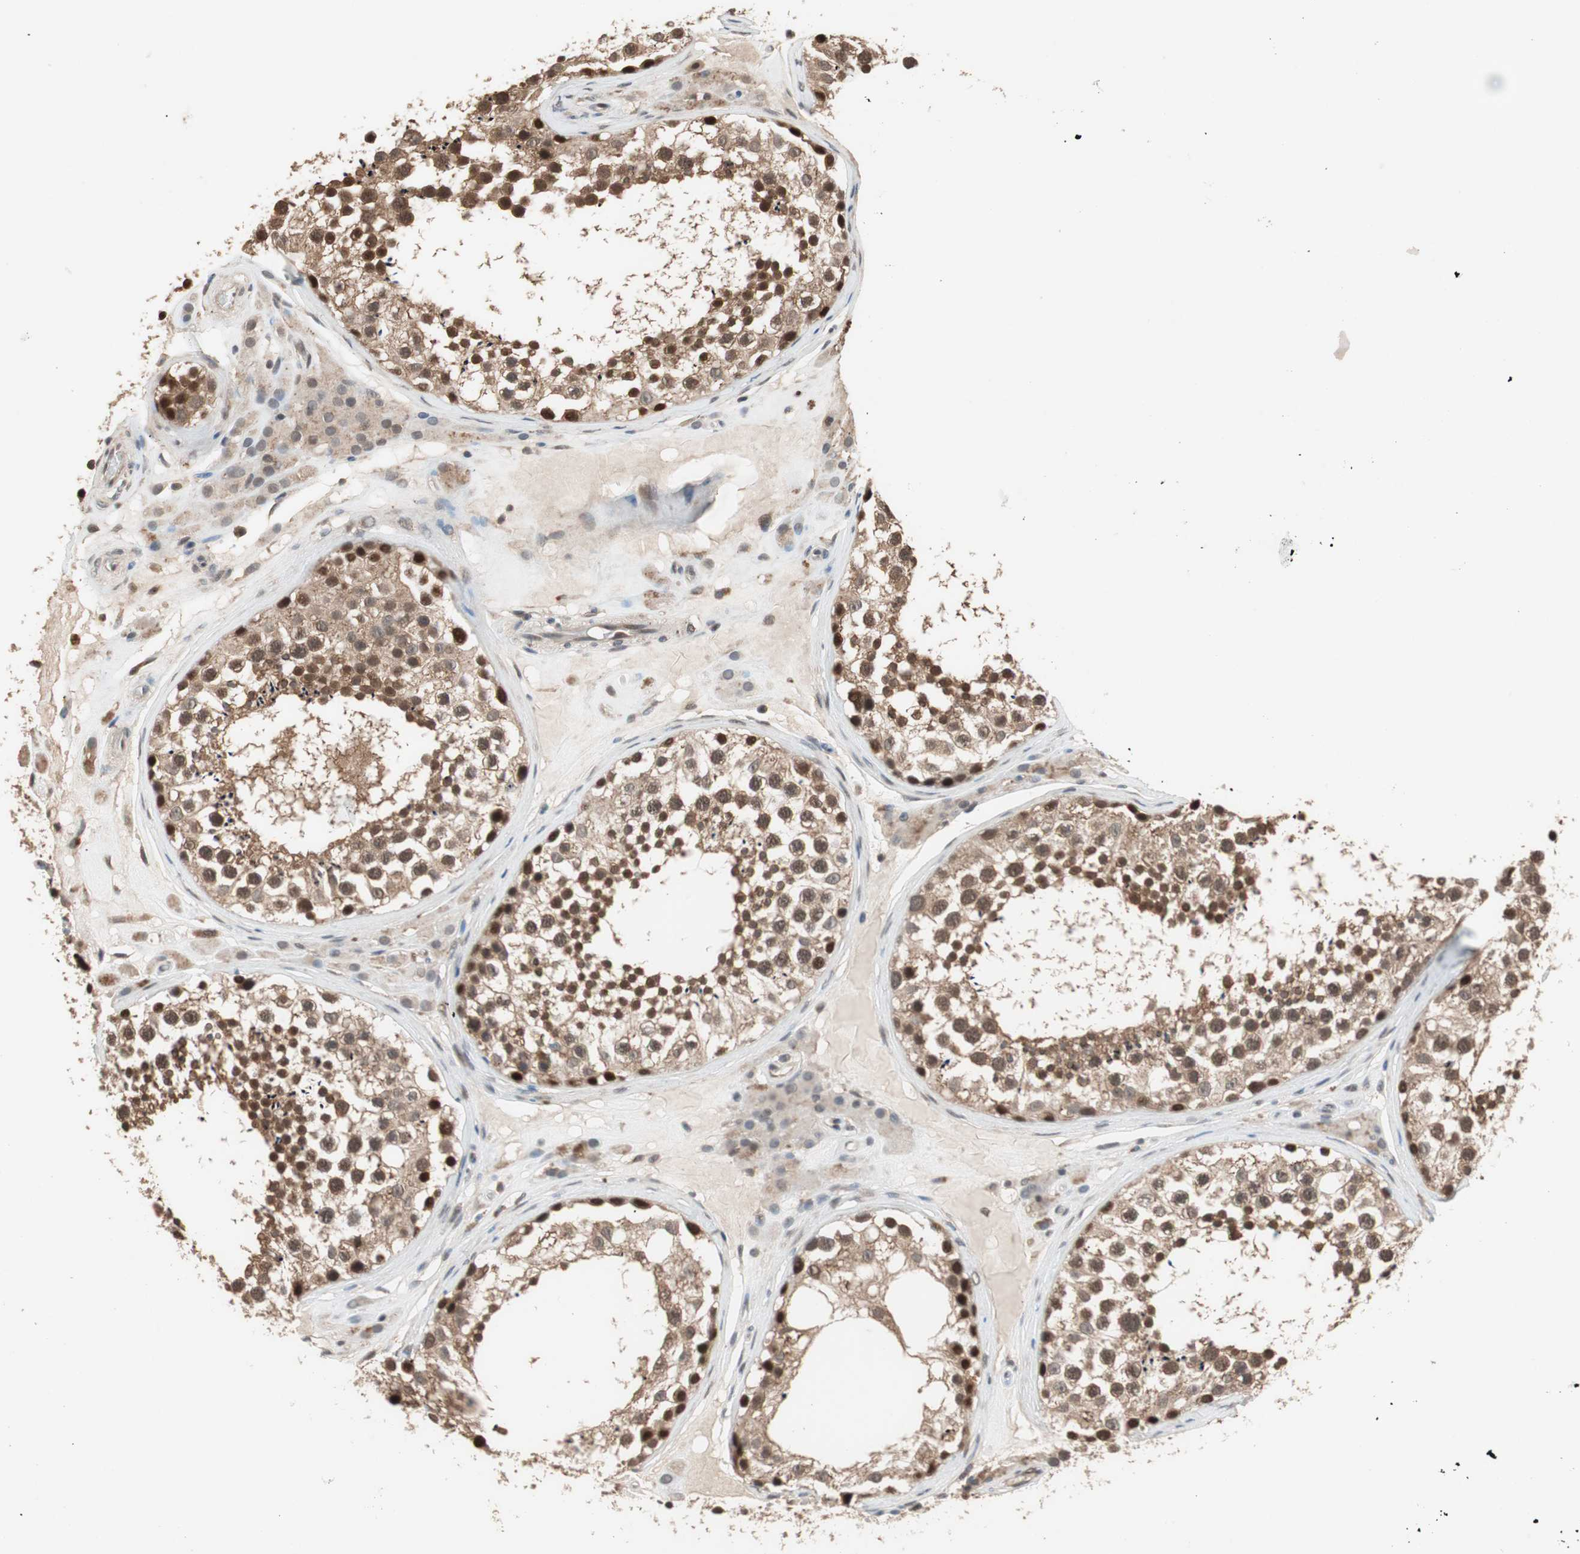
{"staining": {"intensity": "strong", "quantity": ">75%", "location": "cytoplasmic/membranous,nuclear"}, "tissue": "testis", "cell_type": "Cells in seminiferous ducts", "image_type": "normal", "snomed": [{"axis": "morphology", "description": "Normal tissue, NOS"}, {"axis": "topography", "description": "Testis"}], "caption": "High-power microscopy captured an IHC histopathology image of benign testis, revealing strong cytoplasmic/membranous,nuclear staining in about >75% of cells in seminiferous ducts. The protein of interest is shown in brown color, while the nuclei are stained blue.", "gene": "GART", "patient": {"sex": "male", "age": 46}}